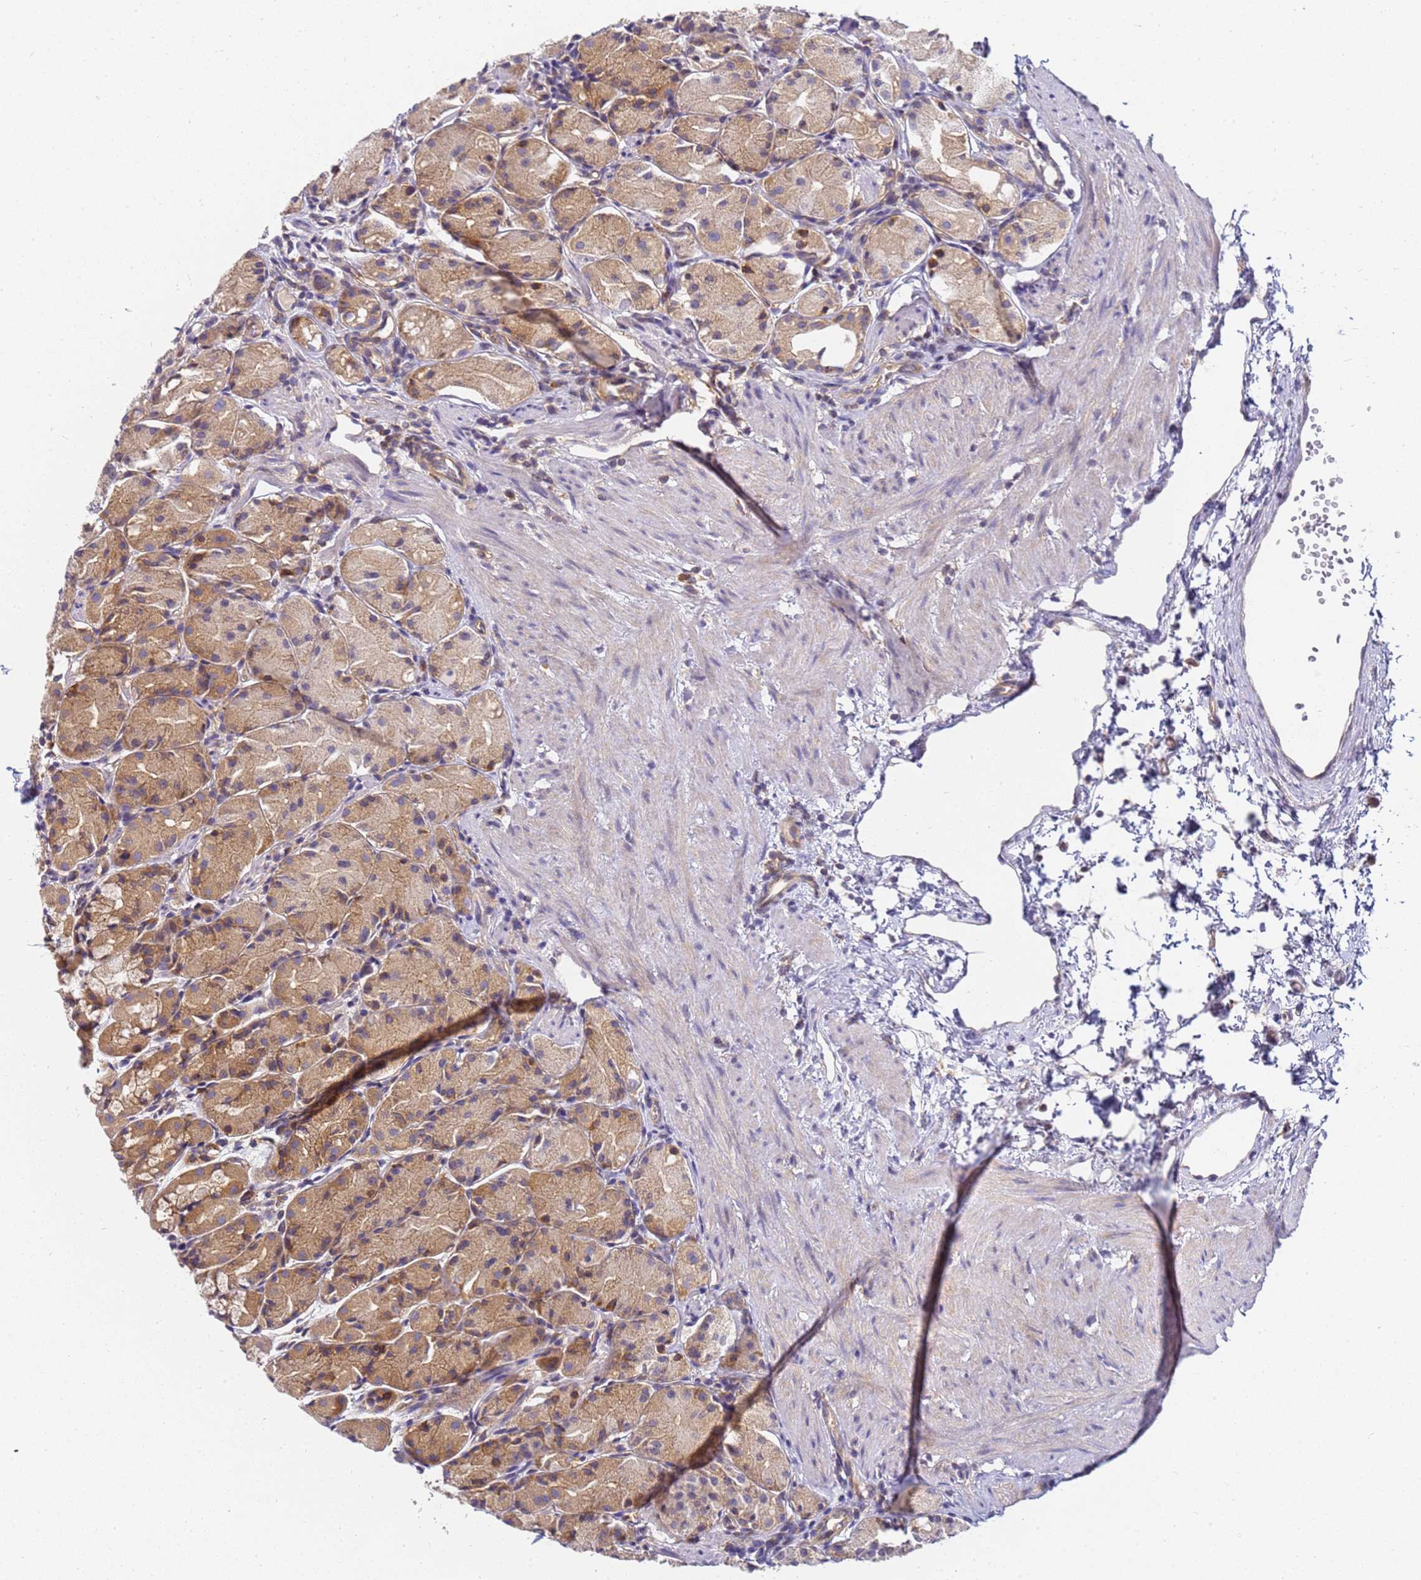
{"staining": {"intensity": "moderate", "quantity": ">75%", "location": "cytoplasmic/membranous"}, "tissue": "stomach", "cell_type": "Glandular cells", "image_type": "normal", "snomed": [{"axis": "morphology", "description": "Normal tissue, NOS"}, {"axis": "topography", "description": "Stomach, upper"}], "caption": "The photomicrograph exhibits staining of normal stomach, revealing moderate cytoplasmic/membranous protein expression (brown color) within glandular cells.", "gene": "CHM", "patient": {"sex": "male", "age": 47}}